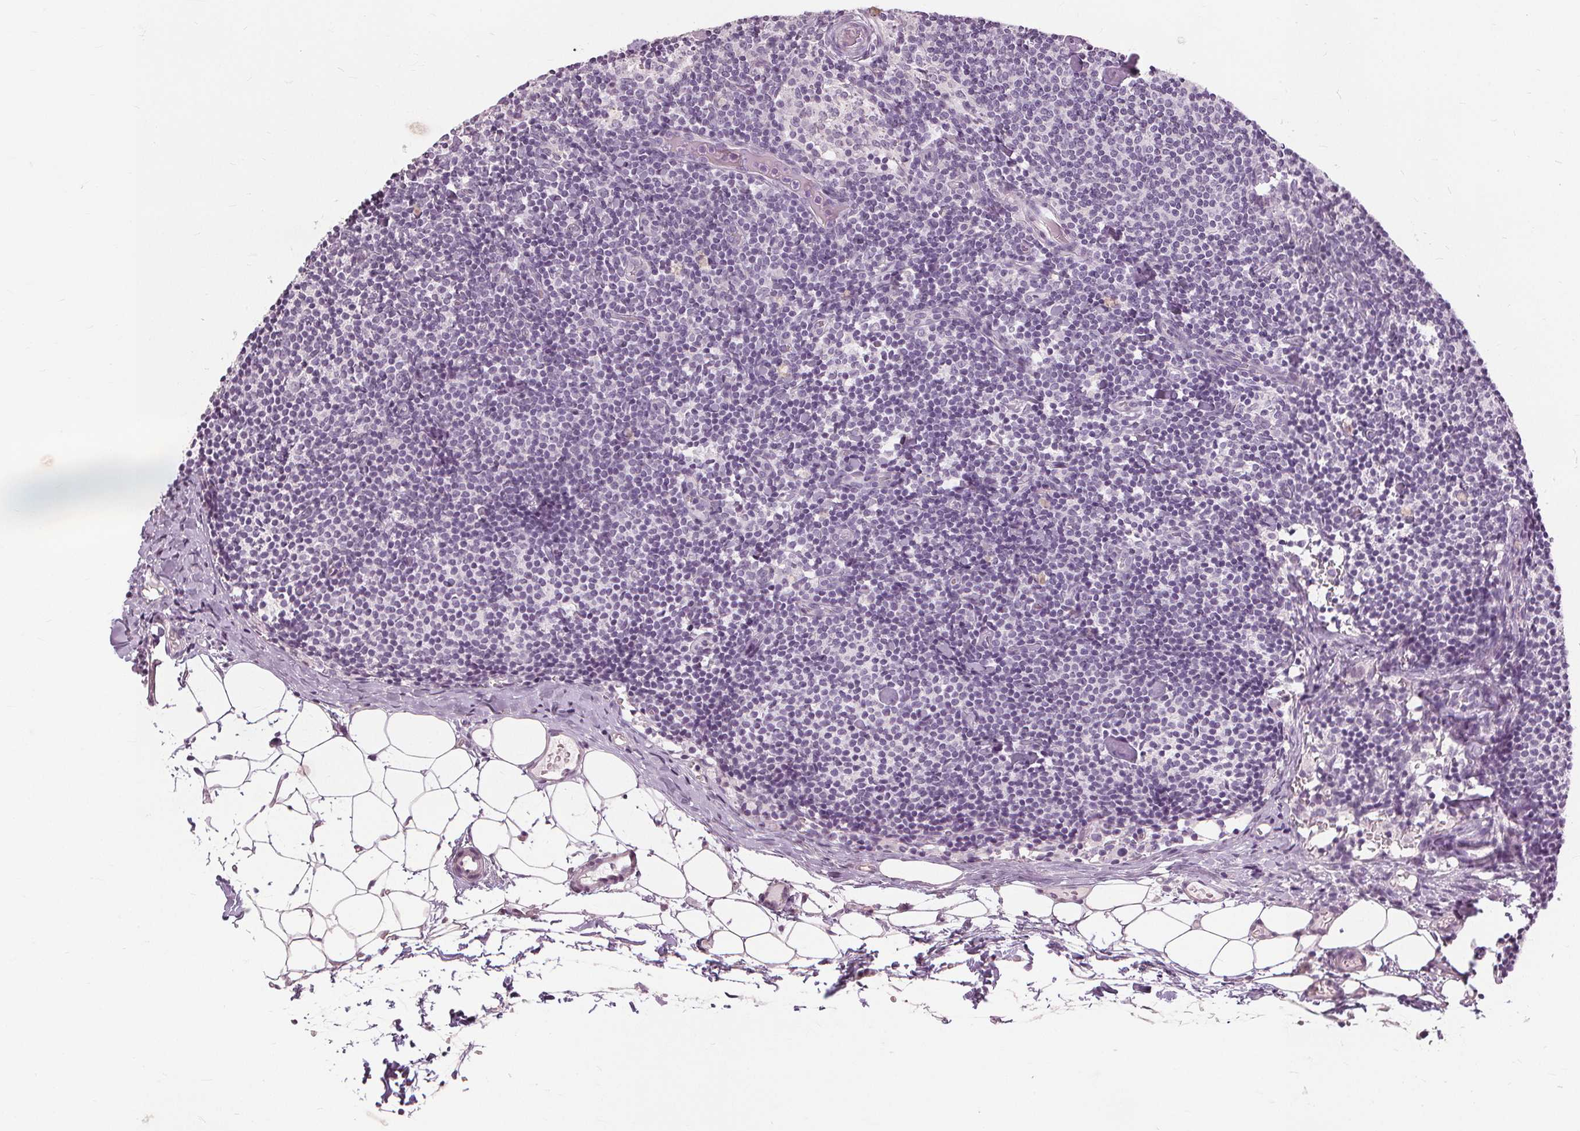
{"staining": {"intensity": "negative", "quantity": "none", "location": "none"}, "tissue": "lymph node", "cell_type": "Germinal center cells", "image_type": "normal", "snomed": [{"axis": "morphology", "description": "Normal tissue, NOS"}, {"axis": "topography", "description": "Lymph node"}], "caption": "Immunohistochemistry photomicrograph of normal human lymph node stained for a protein (brown), which exhibits no positivity in germinal center cells. (DAB immunohistochemistry (IHC) with hematoxylin counter stain).", "gene": "SFTPD", "patient": {"sex": "female", "age": 41}}